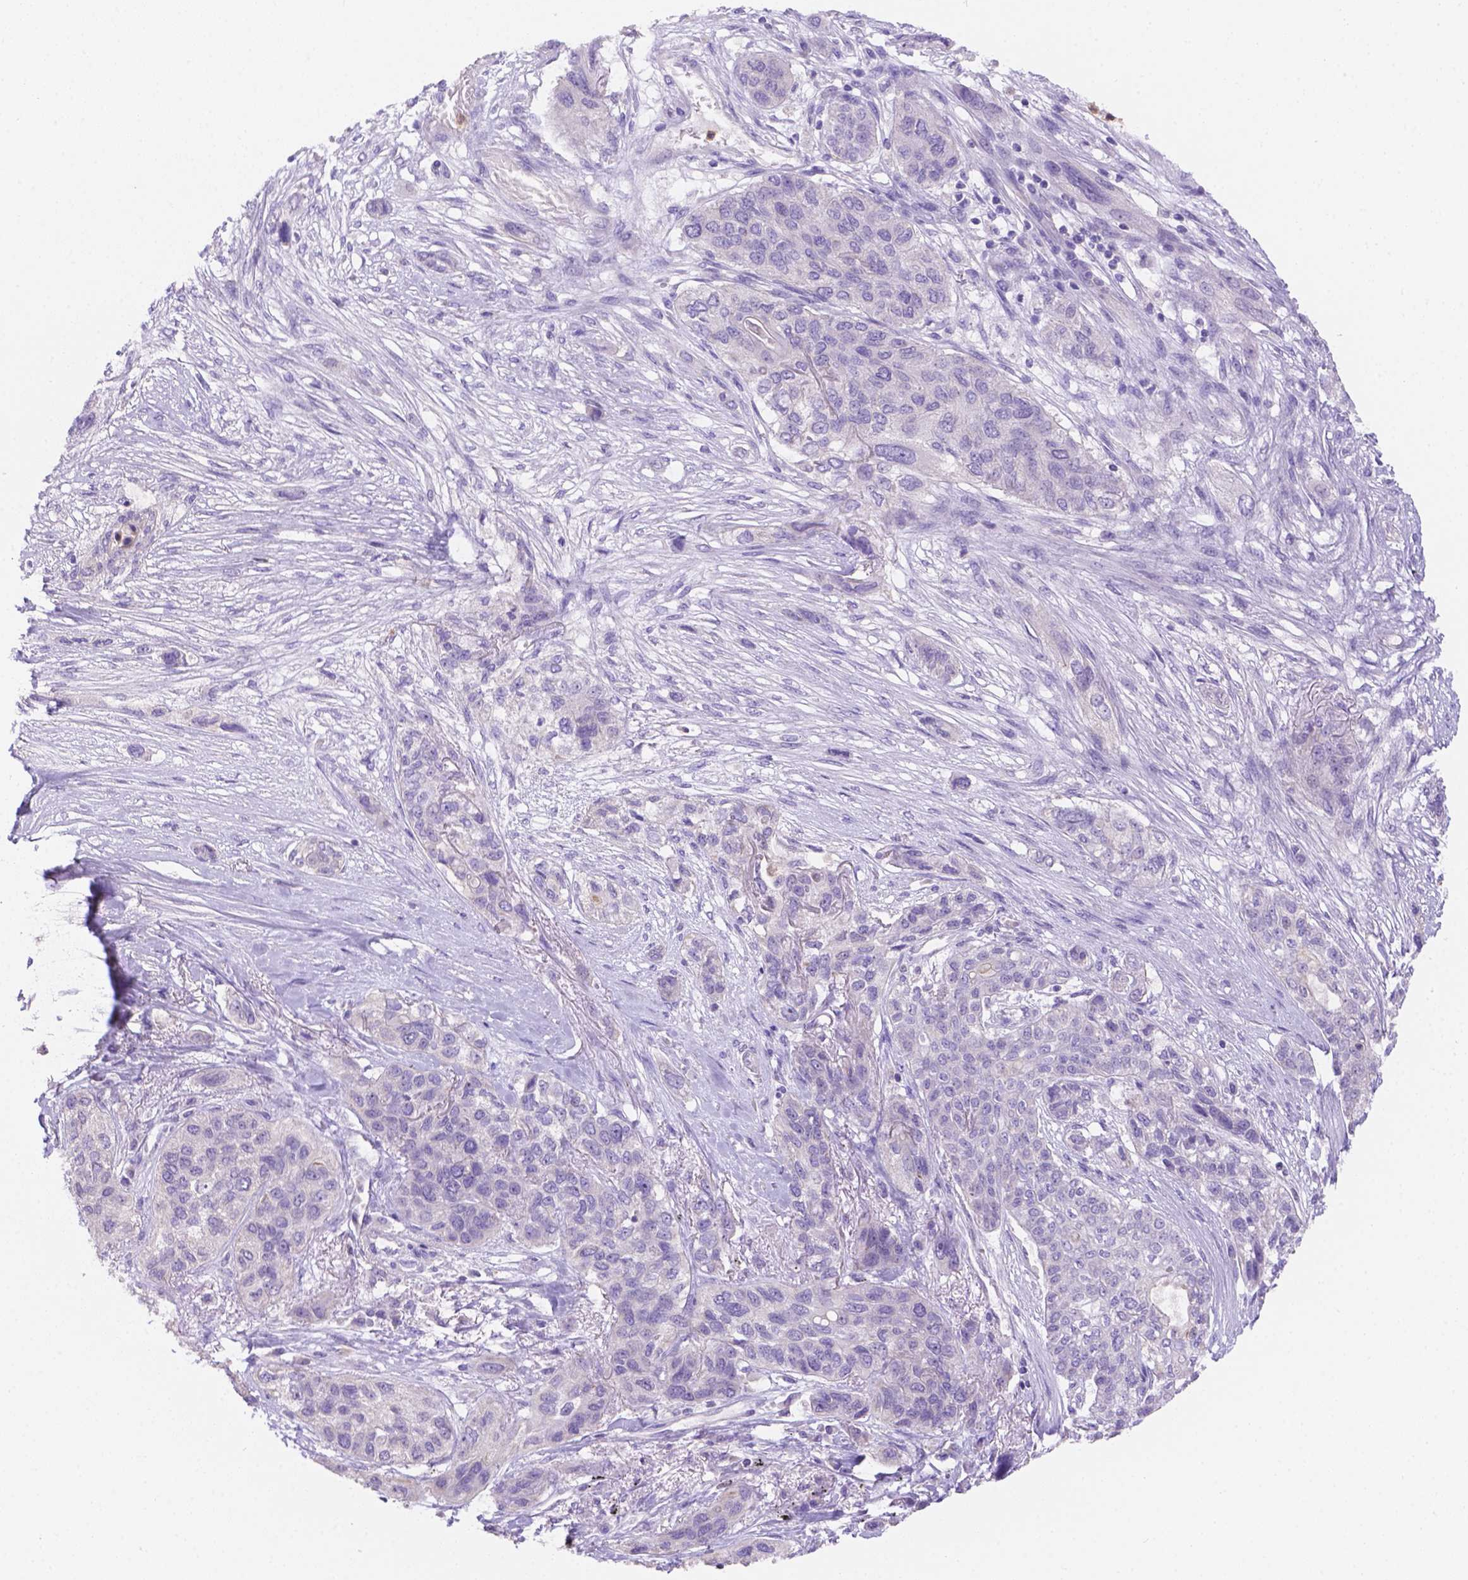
{"staining": {"intensity": "negative", "quantity": "none", "location": "none"}, "tissue": "lung cancer", "cell_type": "Tumor cells", "image_type": "cancer", "snomed": [{"axis": "morphology", "description": "Squamous cell carcinoma, NOS"}, {"axis": "topography", "description": "Lung"}], "caption": "High power microscopy photomicrograph of an immunohistochemistry (IHC) histopathology image of lung cancer, revealing no significant positivity in tumor cells.", "gene": "NXPE2", "patient": {"sex": "female", "age": 70}}